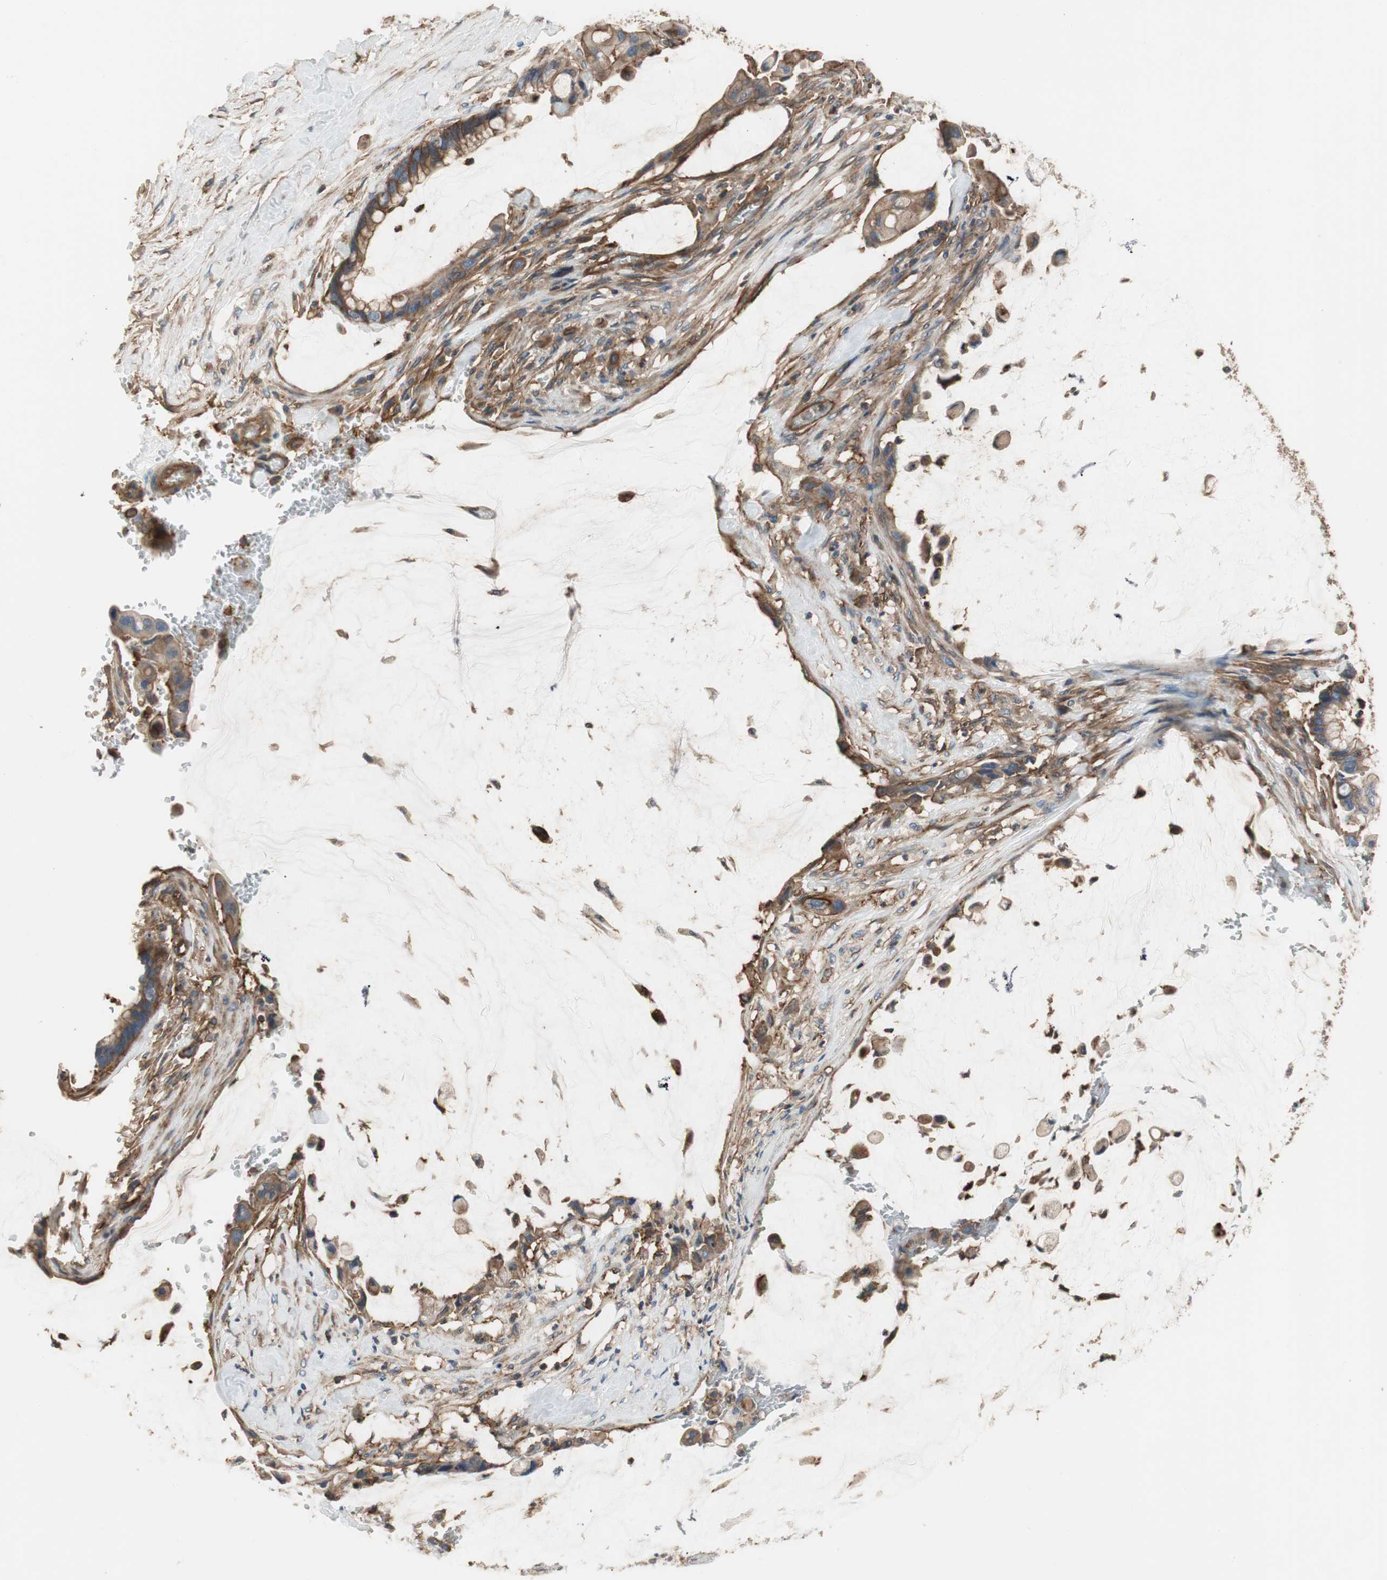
{"staining": {"intensity": "moderate", "quantity": ">75%", "location": "cytoplasmic/membranous"}, "tissue": "pancreatic cancer", "cell_type": "Tumor cells", "image_type": "cancer", "snomed": [{"axis": "morphology", "description": "Adenocarcinoma, NOS"}, {"axis": "topography", "description": "Pancreas"}], "caption": "Human pancreatic cancer (adenocarcinoma) stained with a brown dye exhibits moderate cytoplasmic/membranous positive positivity in about >75% of tumor cells.", "gene": "IL1RL1", "patient": {"sex": "male", "age": 41}}